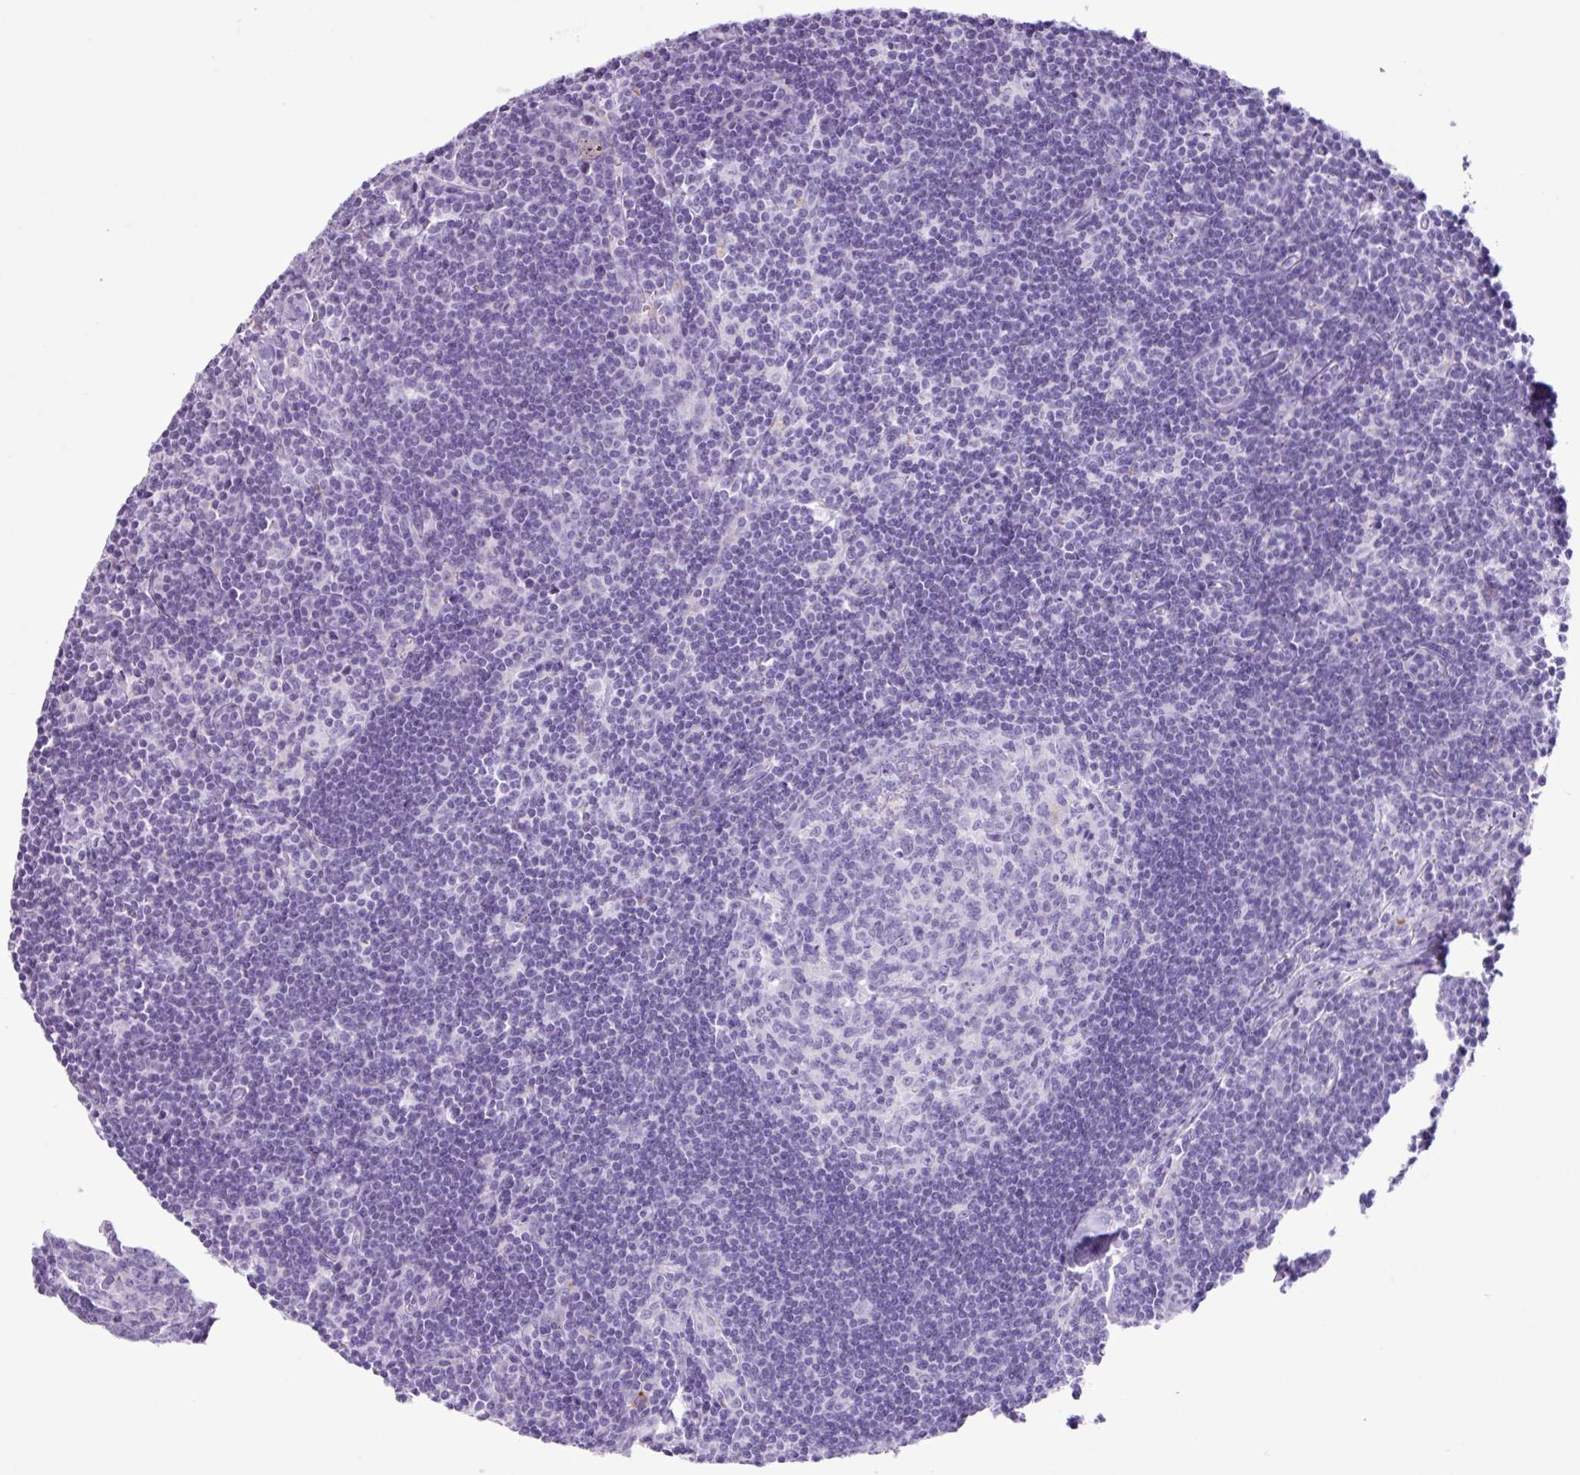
{"staining": {"intensity": "negative", "quantity": "none", "location": "none"}, "tissue": "lymph node", "cell_type": "Germinal center cells", "image_type": "normal", "snomed": [{"axis": "morphology", "description": "Normal tissue, NOS"}, {"axis": "topography", "description": "Lymph node"}], "caption": "Immunohistochemistry micrograph of normal lymph node stained for a protein (brown), which reveals no positivity in germinal center cells. (IHC, brightfield microscopy, high magnification).", "gene": "AGO3", "patient": {"sex": "female", "age": 29}}